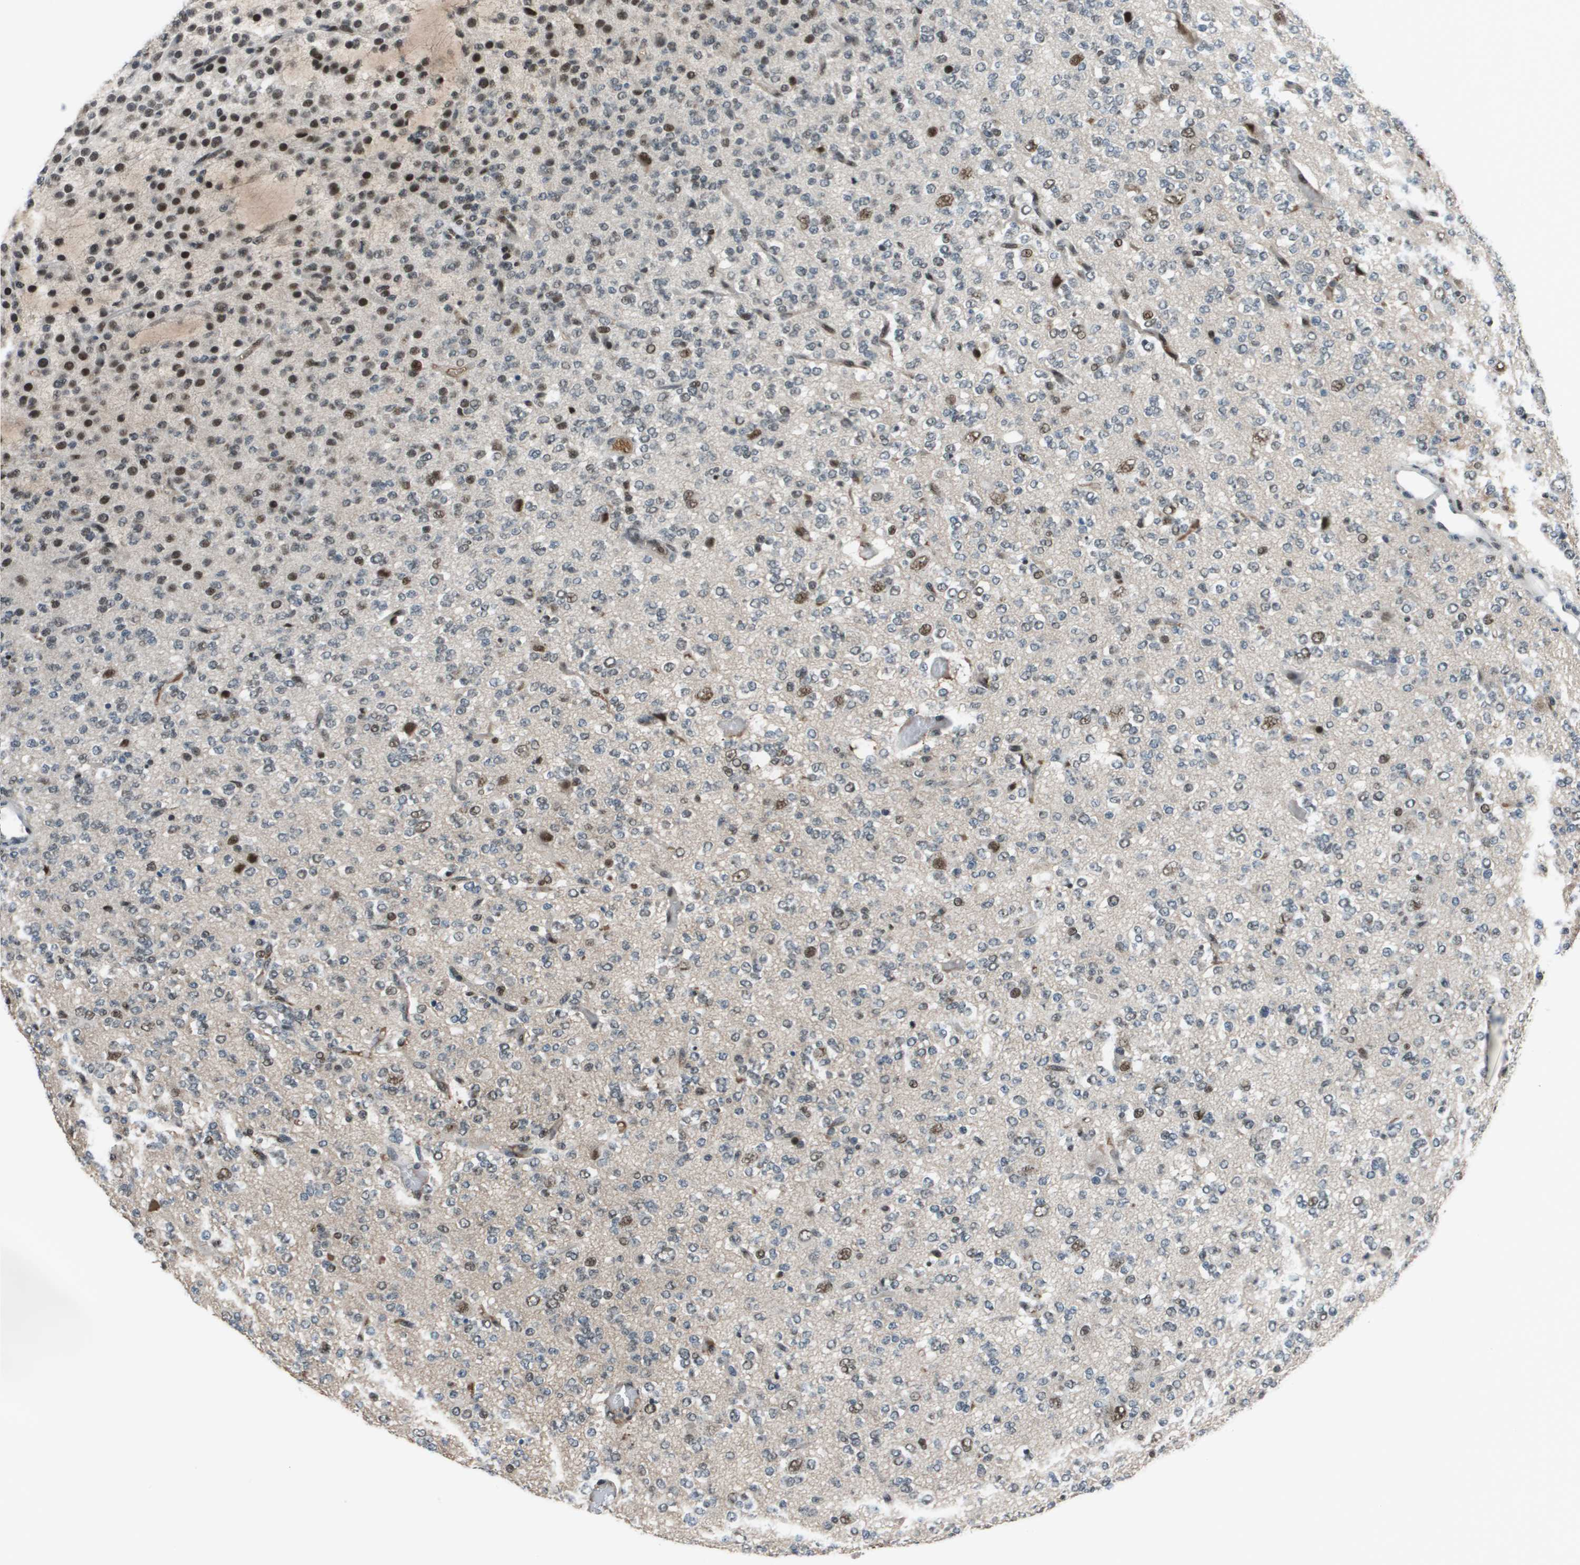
{"staining": {"intensity": "moderate", "quantity": "25%-75%", "location": "nuclear"}, "tissue": "glioma", "cell_type": "Tumor cells", "image_type": "cancer", "snomed": [{"axis": "morphology", "description": "Glioma, malignant, Low grade"}, {"axis": "topography", "description": "Brain"}], "caption": "A brown stain shows moderate nuclear staining of a protein in malignant glioma (low-grade) tumor cells. (DAB IHC with brightfield microscopy, high magnification).", "gene": "THRAP3", "patient": {"sex": "male", "age": 38}}